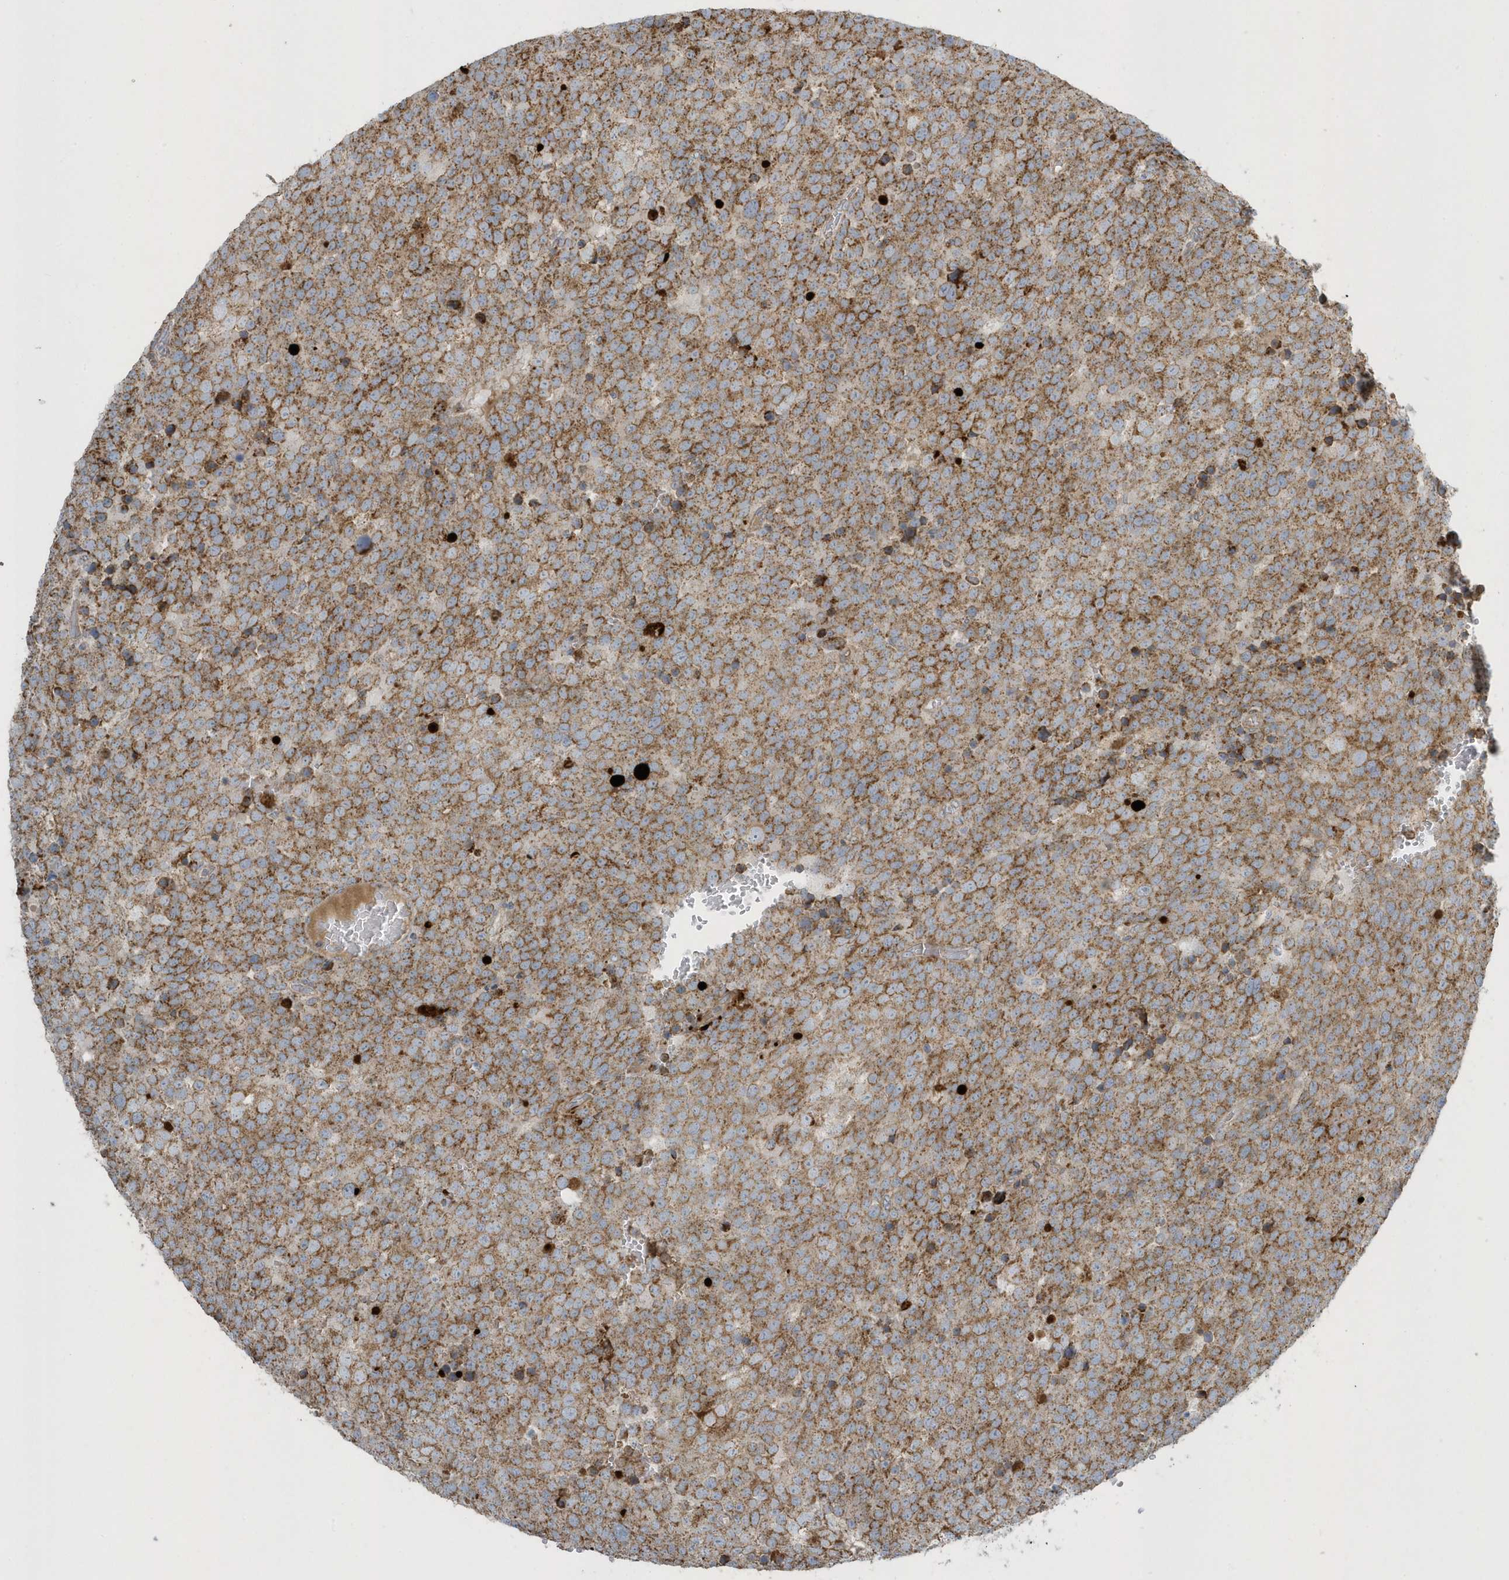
{"staining": {"intensity": "moderate", "quantity": ">75%", "location": "cytoplasmic/membranous"}, "tissue": "testis cancer", "cell_type": "Tumor cells", "image_type": "cancer", "snomed": [{"axis": "morphology", "description": "Seminoma, NOS"}, {"axis": "topography", "description": "Testis"}], "caption": "The micrograph displays staining of seminoma (testis), revealing moderate cytoplasmic/membranous protein expression (brown color) within tumor cells. The protein is shown in brown color, while the nuclei are stained blue.", "gene": "SLC38A2", "patient": {"sex": "male", "age": 71}}